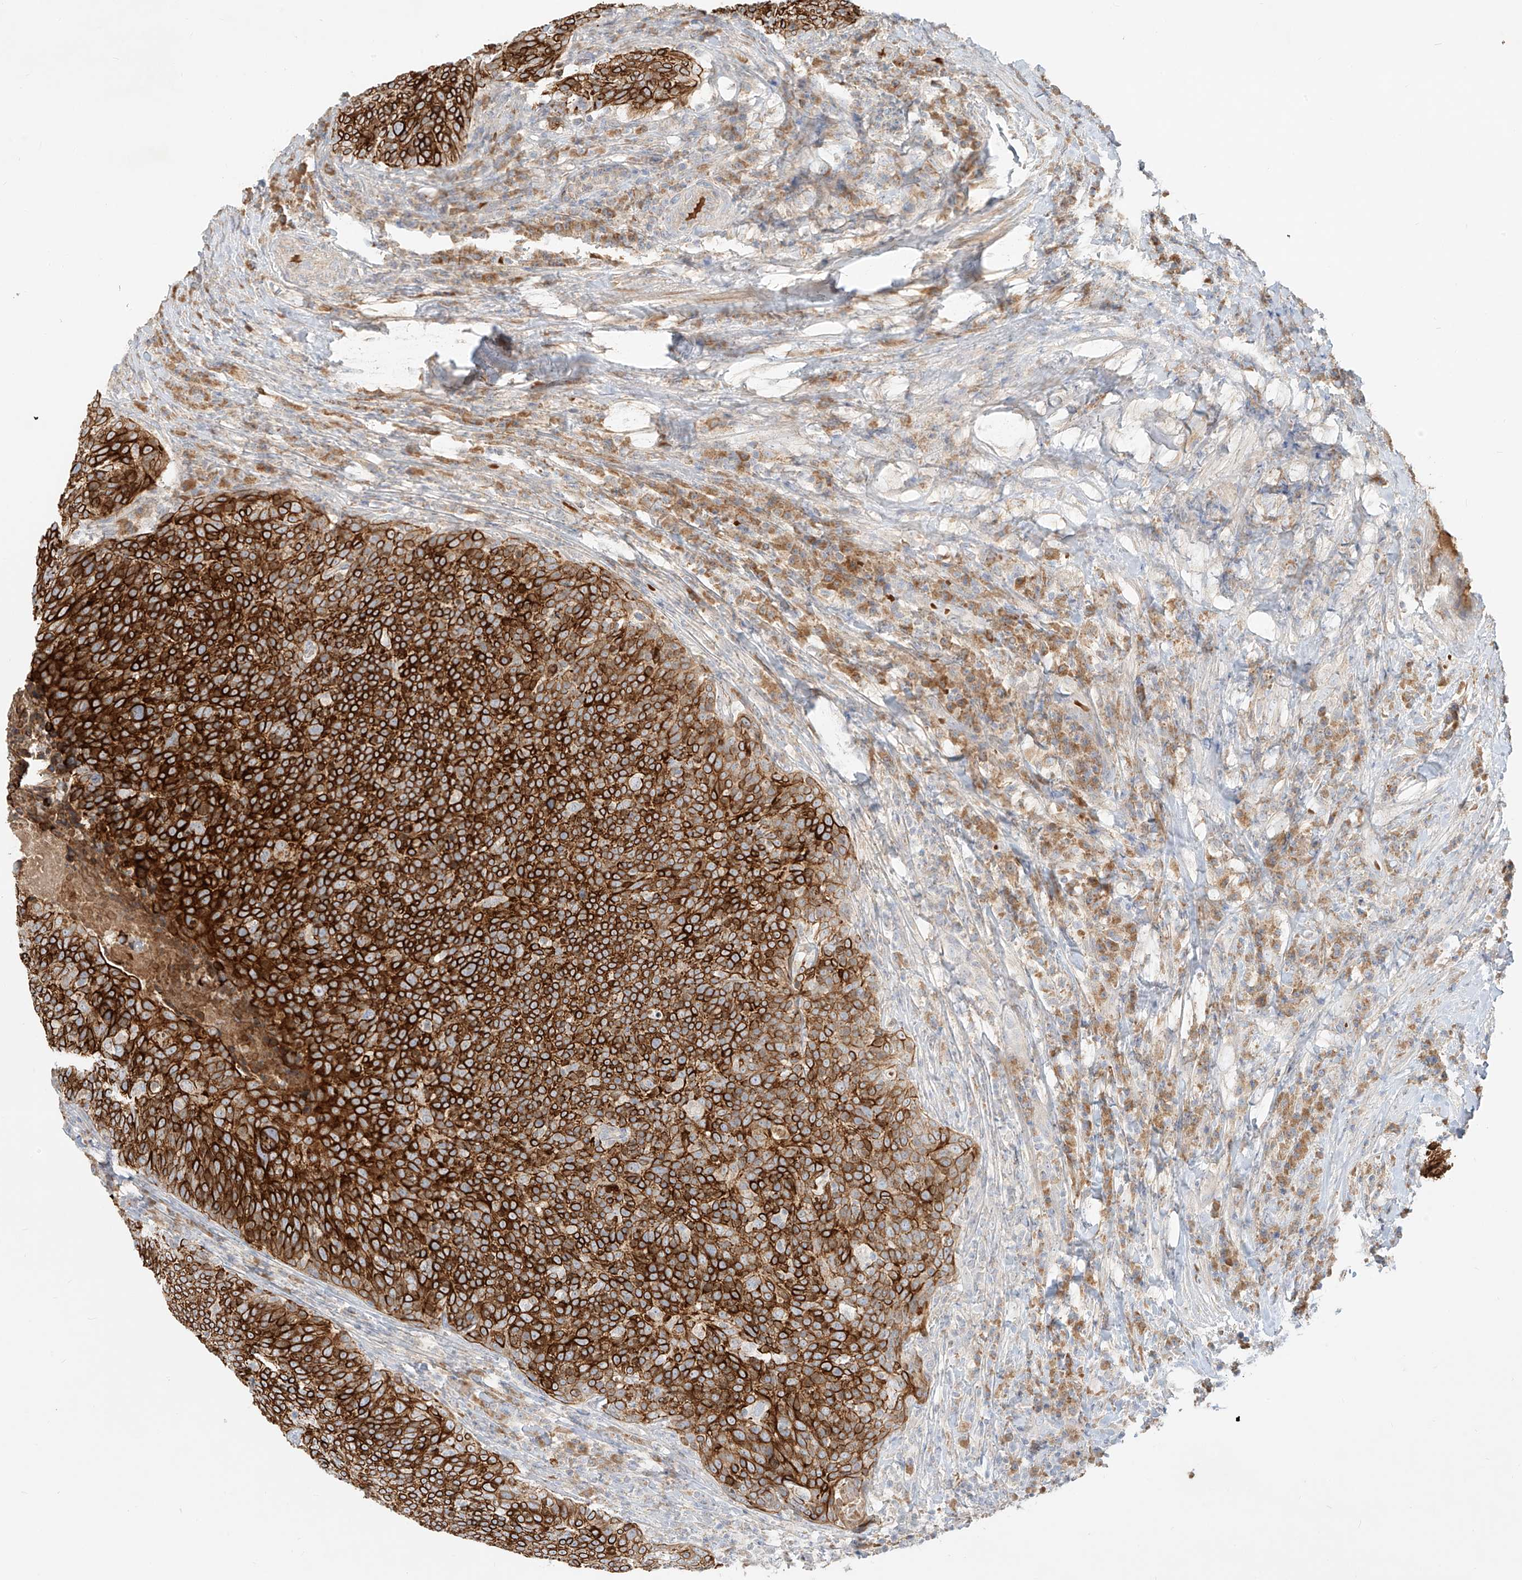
{"staining": {"intensity": "strong", "quantity": ">75%", "location": "cytoplasmic/membranous"}, "tissue": "head and neck cancer", "cell_type": "Tumor cells", "image_type": "cancer", "snomed": [{"axis": "morphology", "description": "Squamous cell carcinoma, NOS"}, {"axis": "morphology", "description": "Squamous cell carcinoma, metastatic, NOS"}, {"axis": "topography", "description": "Lymph node"}, {"axis": "topography", "description": "Head-Neck"}], "caption": "Immunohistochemistry staining of head and neck cancer (metastatic squamous cell carcinoma), which shows high levels of strong cytoplasmic/membranous positivity in approximately >75% of tumor cells indicating strong cytoplasmic/membranous protein positivity. The staining was performed using DAB (brown) for protein detection and nuclei were counterstained in hematoxylin (blue).", "gene": "KPNA7", "patient": {"sex": "male", "age": 62}}